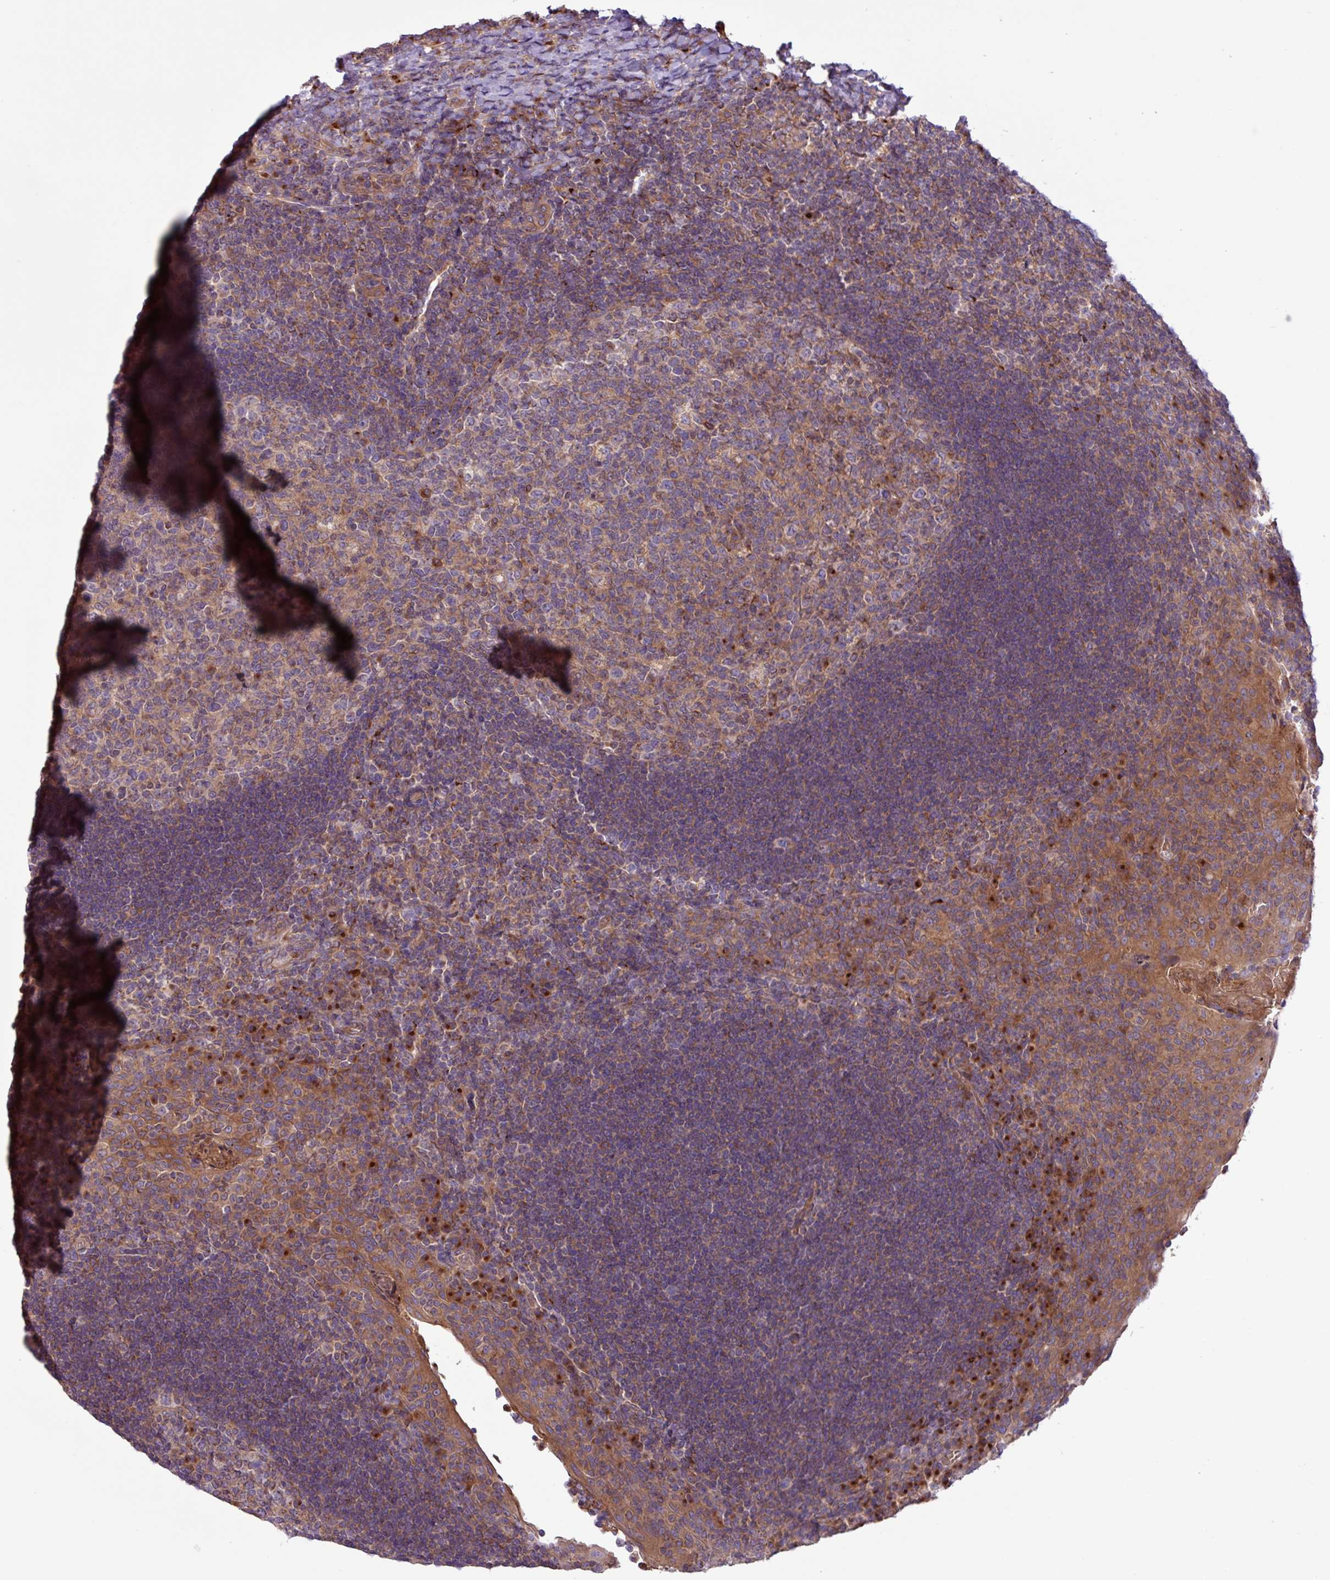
{"staining": {"intensity": "weak", "quantity": "25%-75%", "location": "cytoplasmic/membranous"}, "tissue": "tonsil", "cell_type": "Germinal center cells", "image_type": "normal", "snomed": [{"axis": "morphology", "description": "Normal tissue, NOS"}, {"axis": "topography", "description": "Tonsil"}], "caption": "Benign tonsil exhibits weak cytoplasmic/membranous positivity in about 25%-75% of germinal center cells.", "gene": "RAB19", "patient": {"sex": "male", "age": 17}}